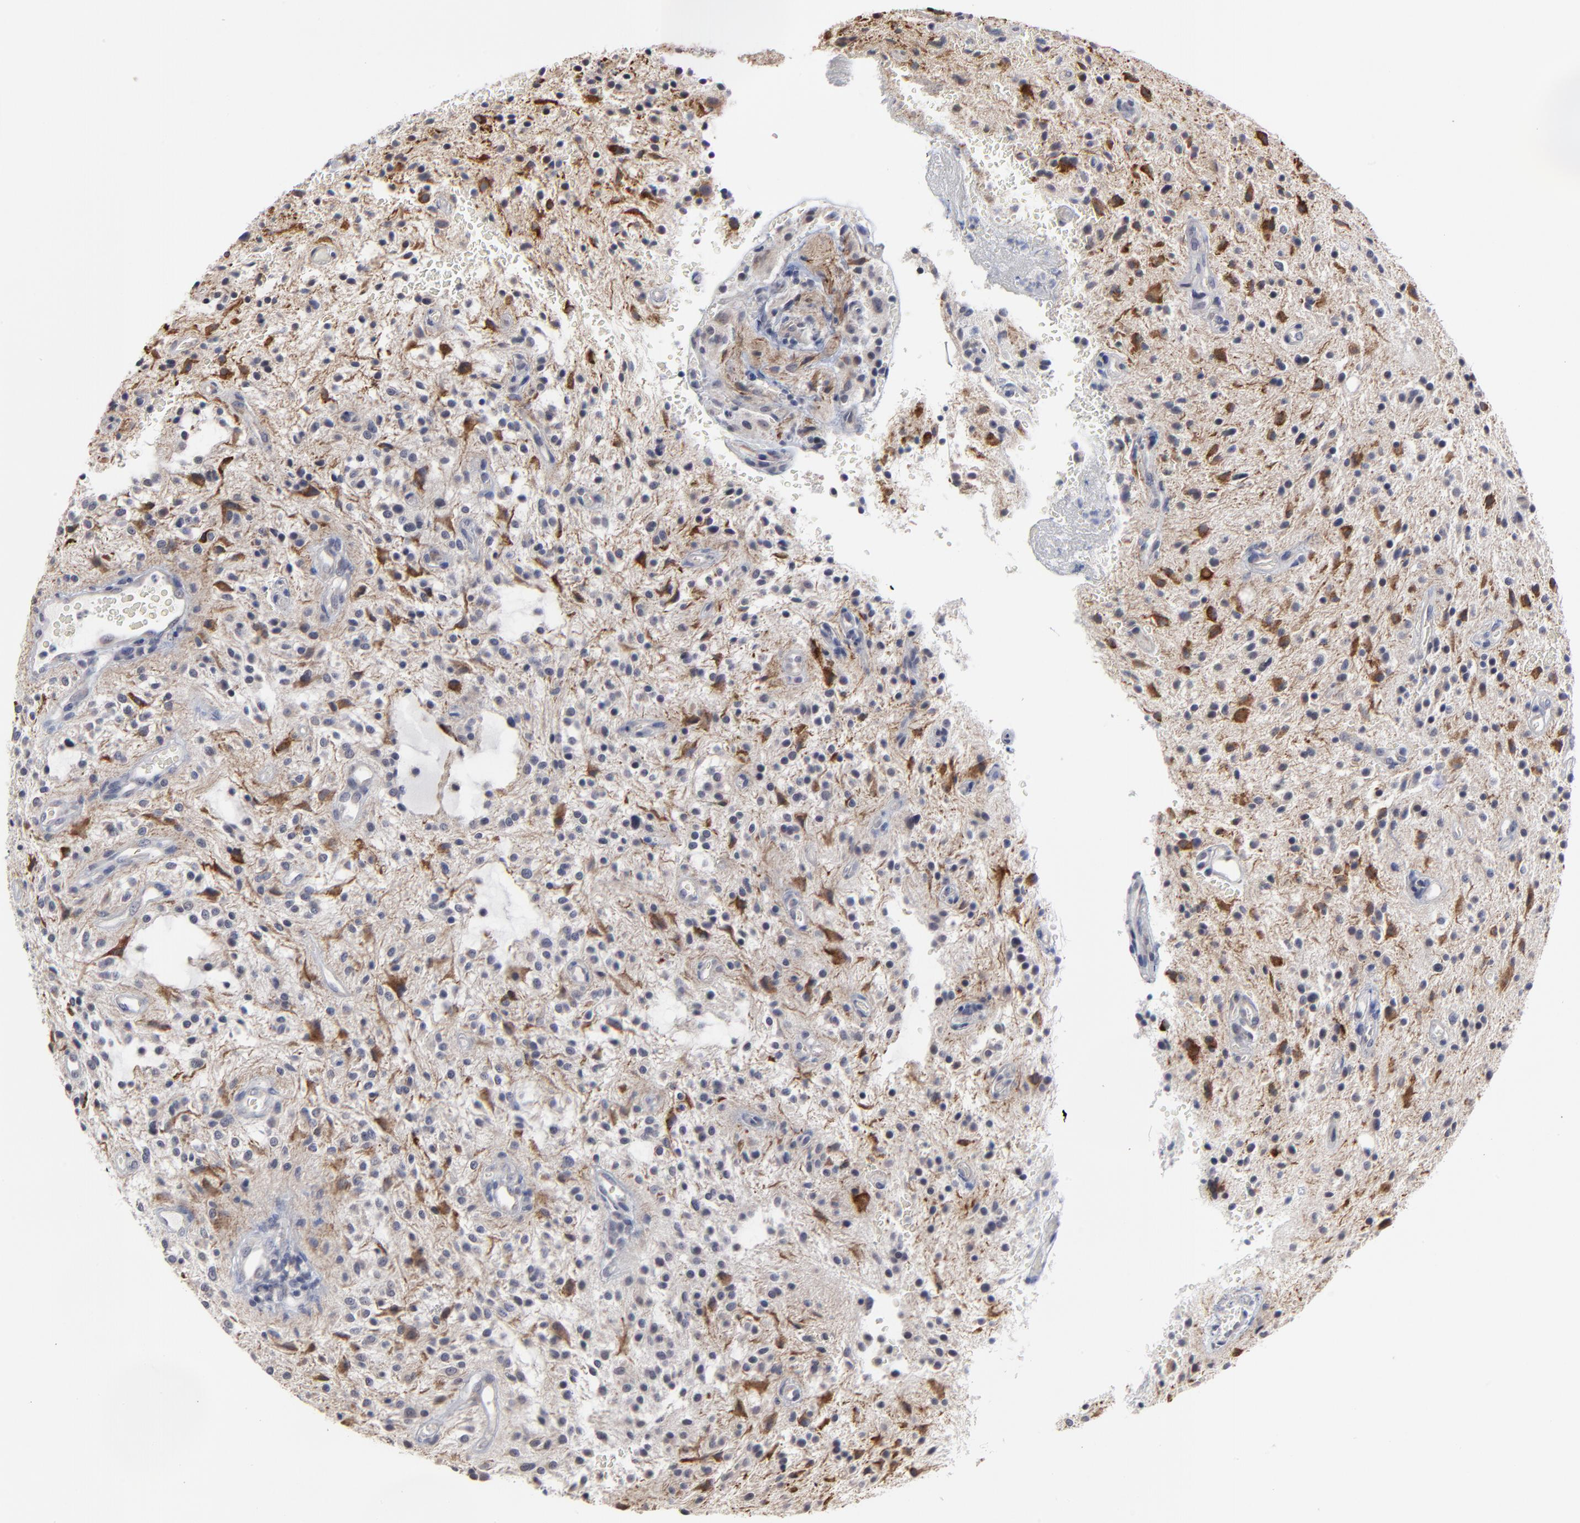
{"staining": {"intensity": "strong", "quantity": "25%-75%", "location": "cytoplasmic/membranous"}, "tissue": "glioma", "cell_type": "Tumor cells", "image_type": "cancer", "snomed": [{"axis": "morphology", "description": "Glioma, malignant, NOS"}, {"axis": "topography", "description": "Cerebellum"}], "caption": "This photomicrograph exhibits IHC staining of human malignant glioma, with high strong cytoplasmic/membranous positivity in approximately 25%-75% of tumor cells.", "gene": "MAGEA10", "patient": {"sex": "female", "age": 10}}